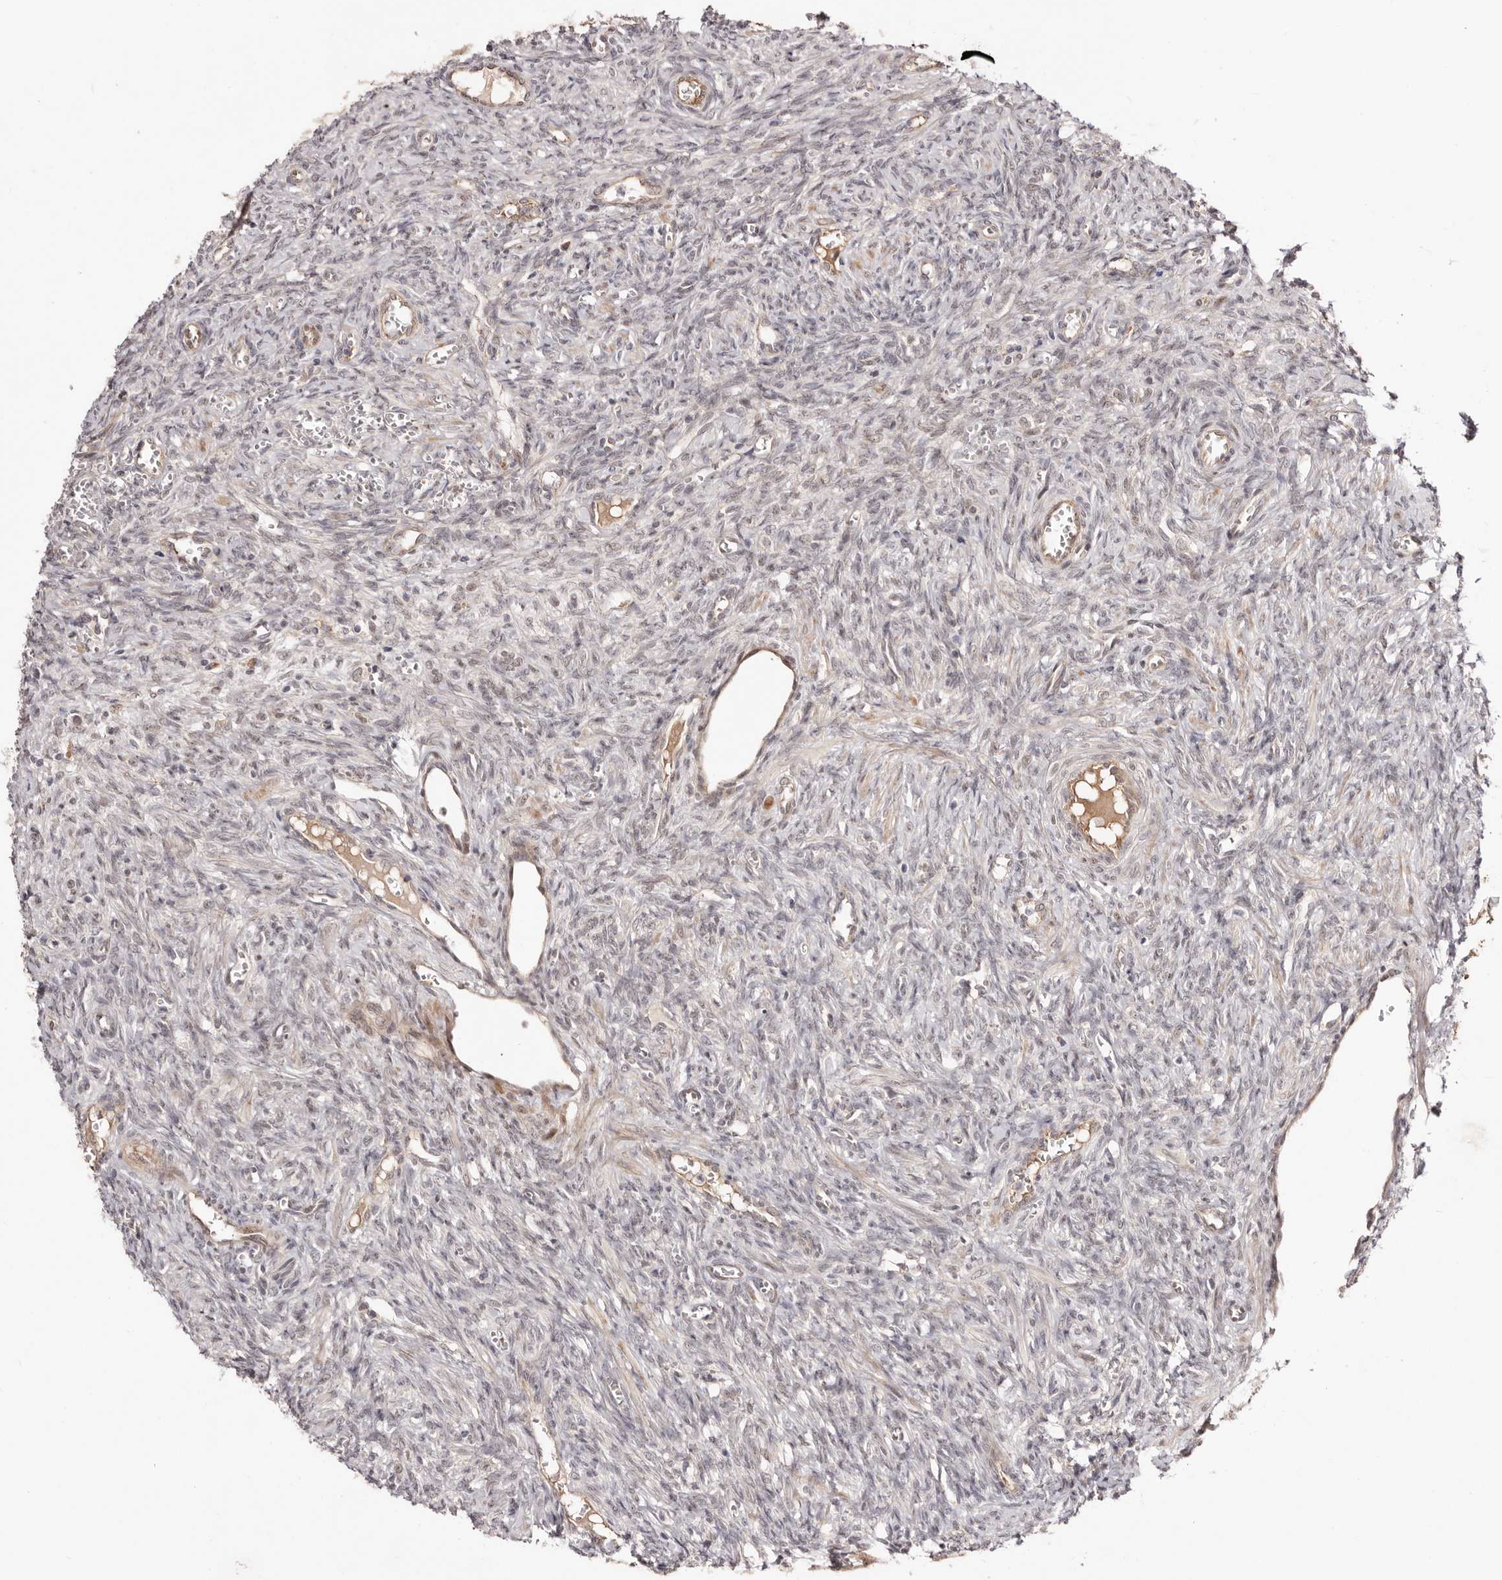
{"staining": {"intensity": "negative", "quantity": "none", "location": "none"}, "tissue": "ovary", "cell_type": "Ovarian stroma cells", "image_type": "normal", "snomed": [{"axis": "morphology", "description": "Normal tissue, NOS"}, {"axis": "topography", "description": "Ovary"}], "caption": "High power microscopy micrograph of an immunohistochemistry photomicrograph of unremarkable ovary, revealing no significant positivity in ovarian stroma cells.", "gene": "EGR3", "patient": {"sex": "female", "age": 41}}